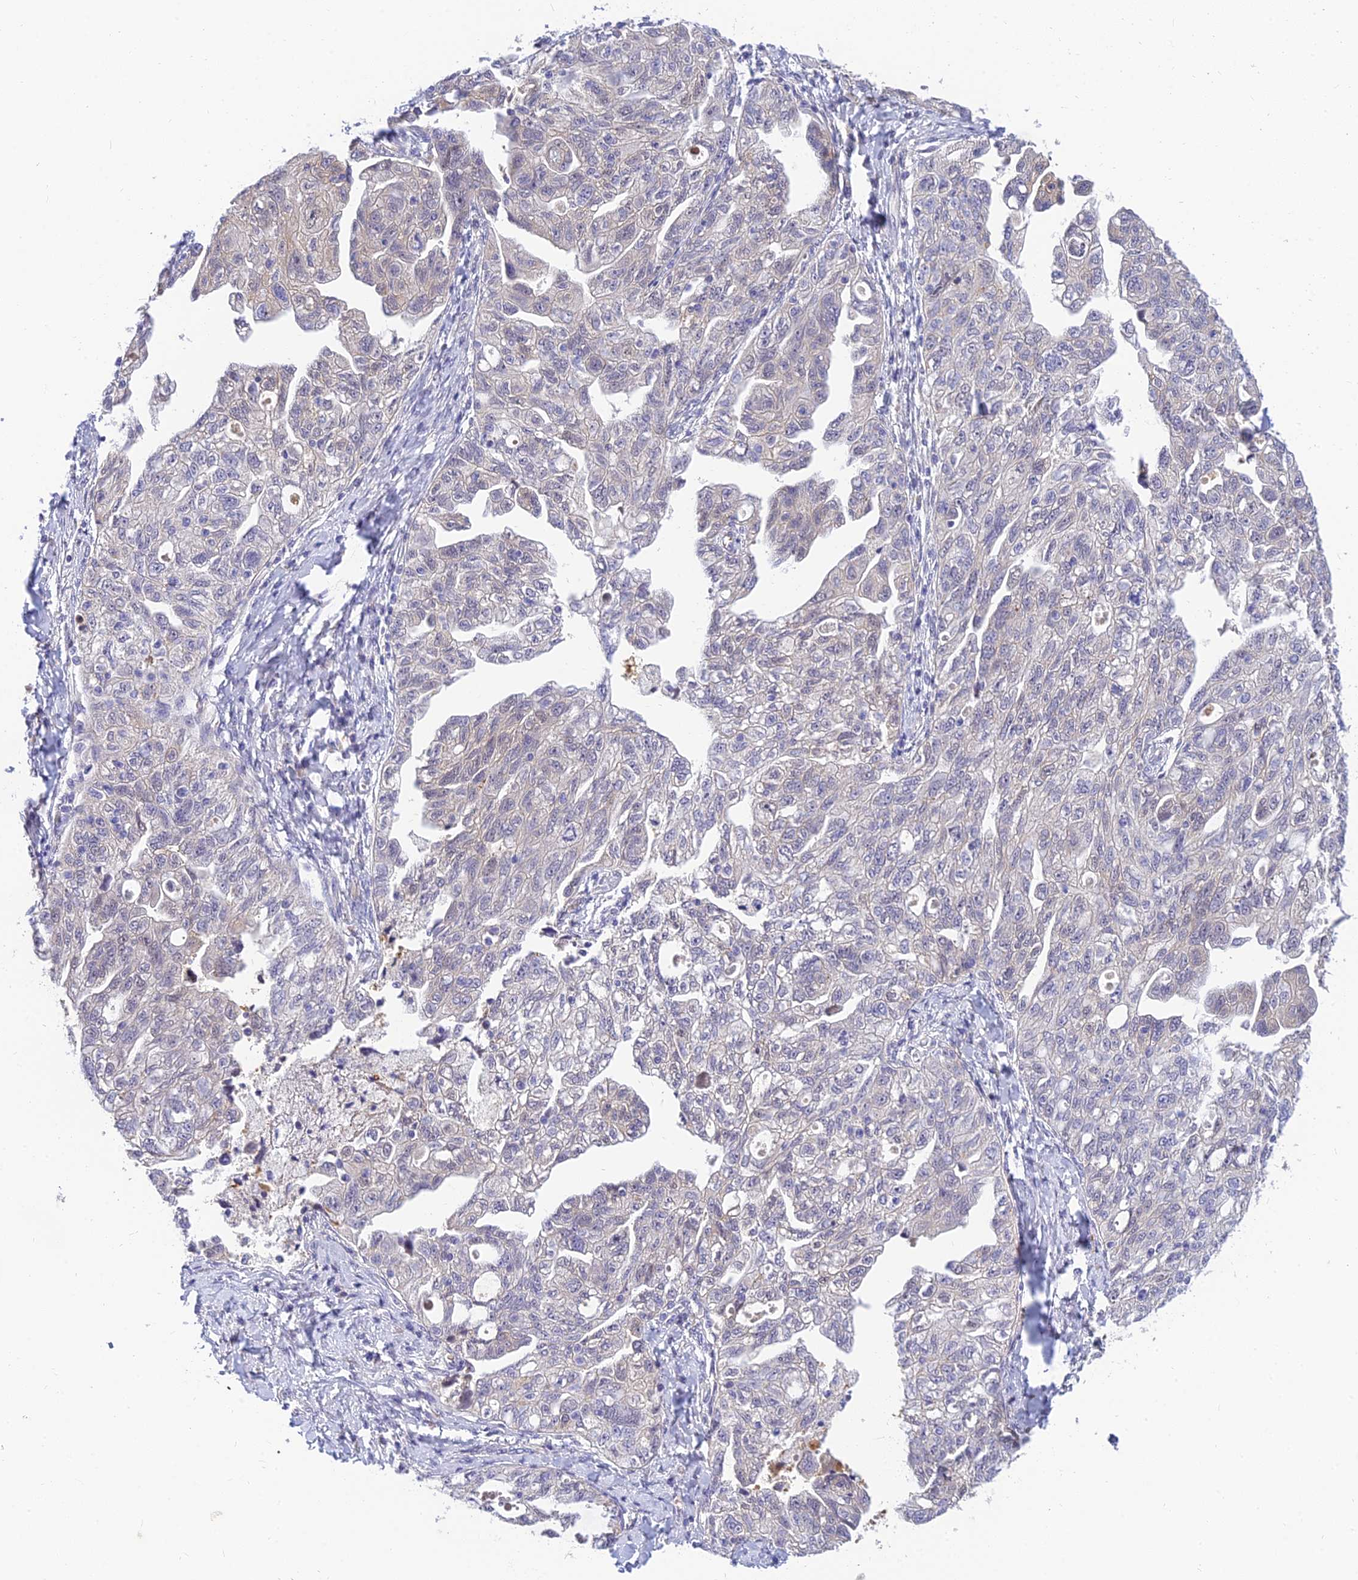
{"staining": {"intensity": "negative", "quantity": "none", "location": "none"}, "tissue": "ovarian cancer", "cell_type": "Tumor cells", "image_type": "cancer", "snomed": [{"axis": "morphology", "description": "Carcinoma, NOS"}, {"axis": "morphology", "description": "Cystadenocarcinoma, serous, NOS"}, {"axis": "topography", "description": "Ovary"}], "caption": "Tumor cells are negative for brown protein staining in ovarian serous cystadenocarcinoma.", "gene": "ANKS4B", "patient": {"sex": "female", "age": 69}}